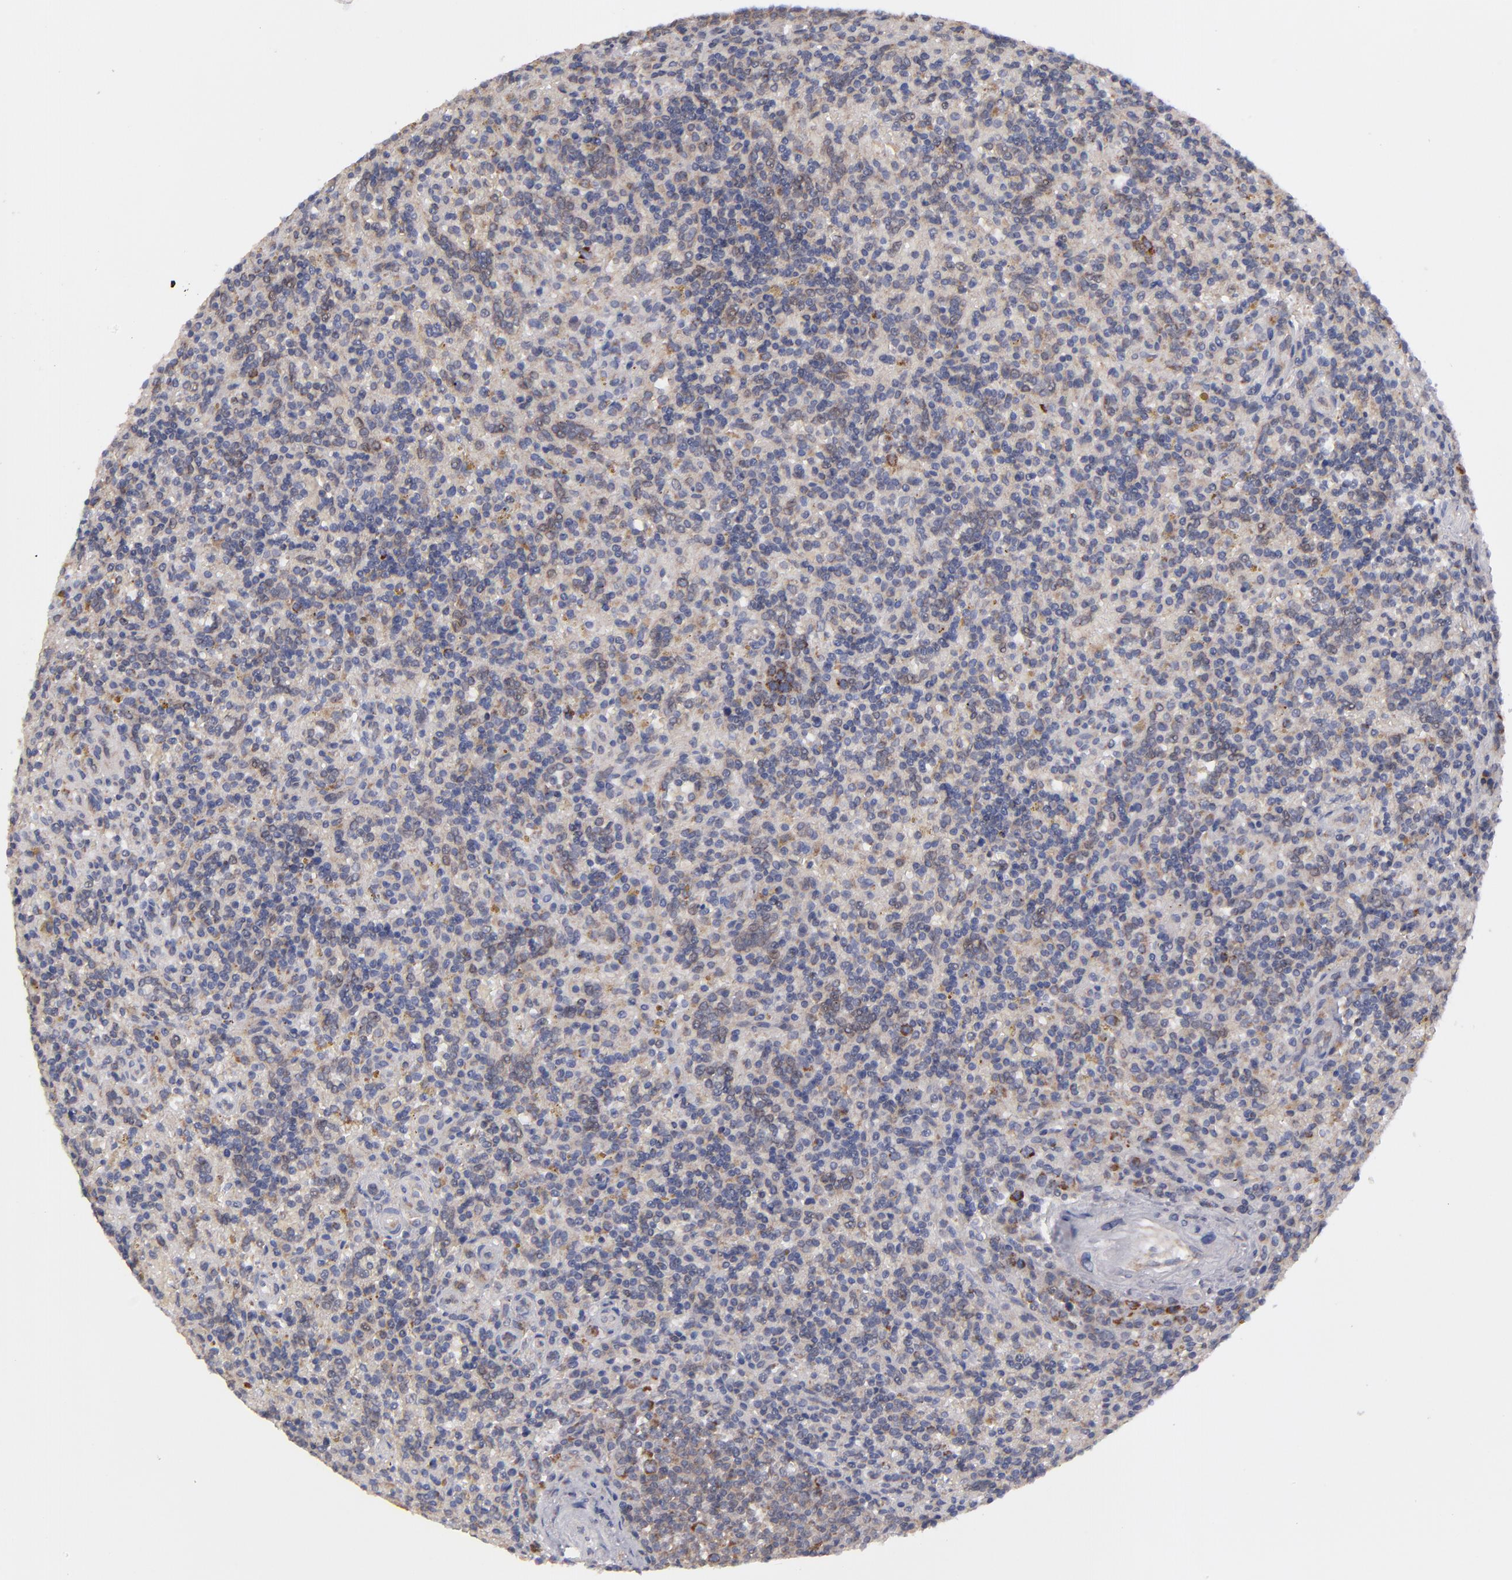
{"staining": {"intensity": "moderate", "quantity": "<25%", "location": "cytoplasmic/membranous"}, "tissue": "lymphoma", "cell_type": "Tumor cells", "image_type": "cancer", "snomed": [{"axis": "morphology", "description": "Malignant lymphoma, non-Hodgkin's type, Low grade"}, {"axis": "topography", "description": "Spleen"}], "caption": "IHC staining of low-grade malignant lymphoma, non-Hodgkin's type, which exhibits low levels of moderate cytoplasmic/membranous staining in about <25% of tumor cells indicating moderate cytoplasmic/membranous protein staining. The staining was performed using DAB (3,3'-diaminobenzidine) (brown) for protein detection and nuclei were counterstained in hematoxylin (blue).", "gene": "HCCS", "patient": {"sex": "male", "age": 67}}